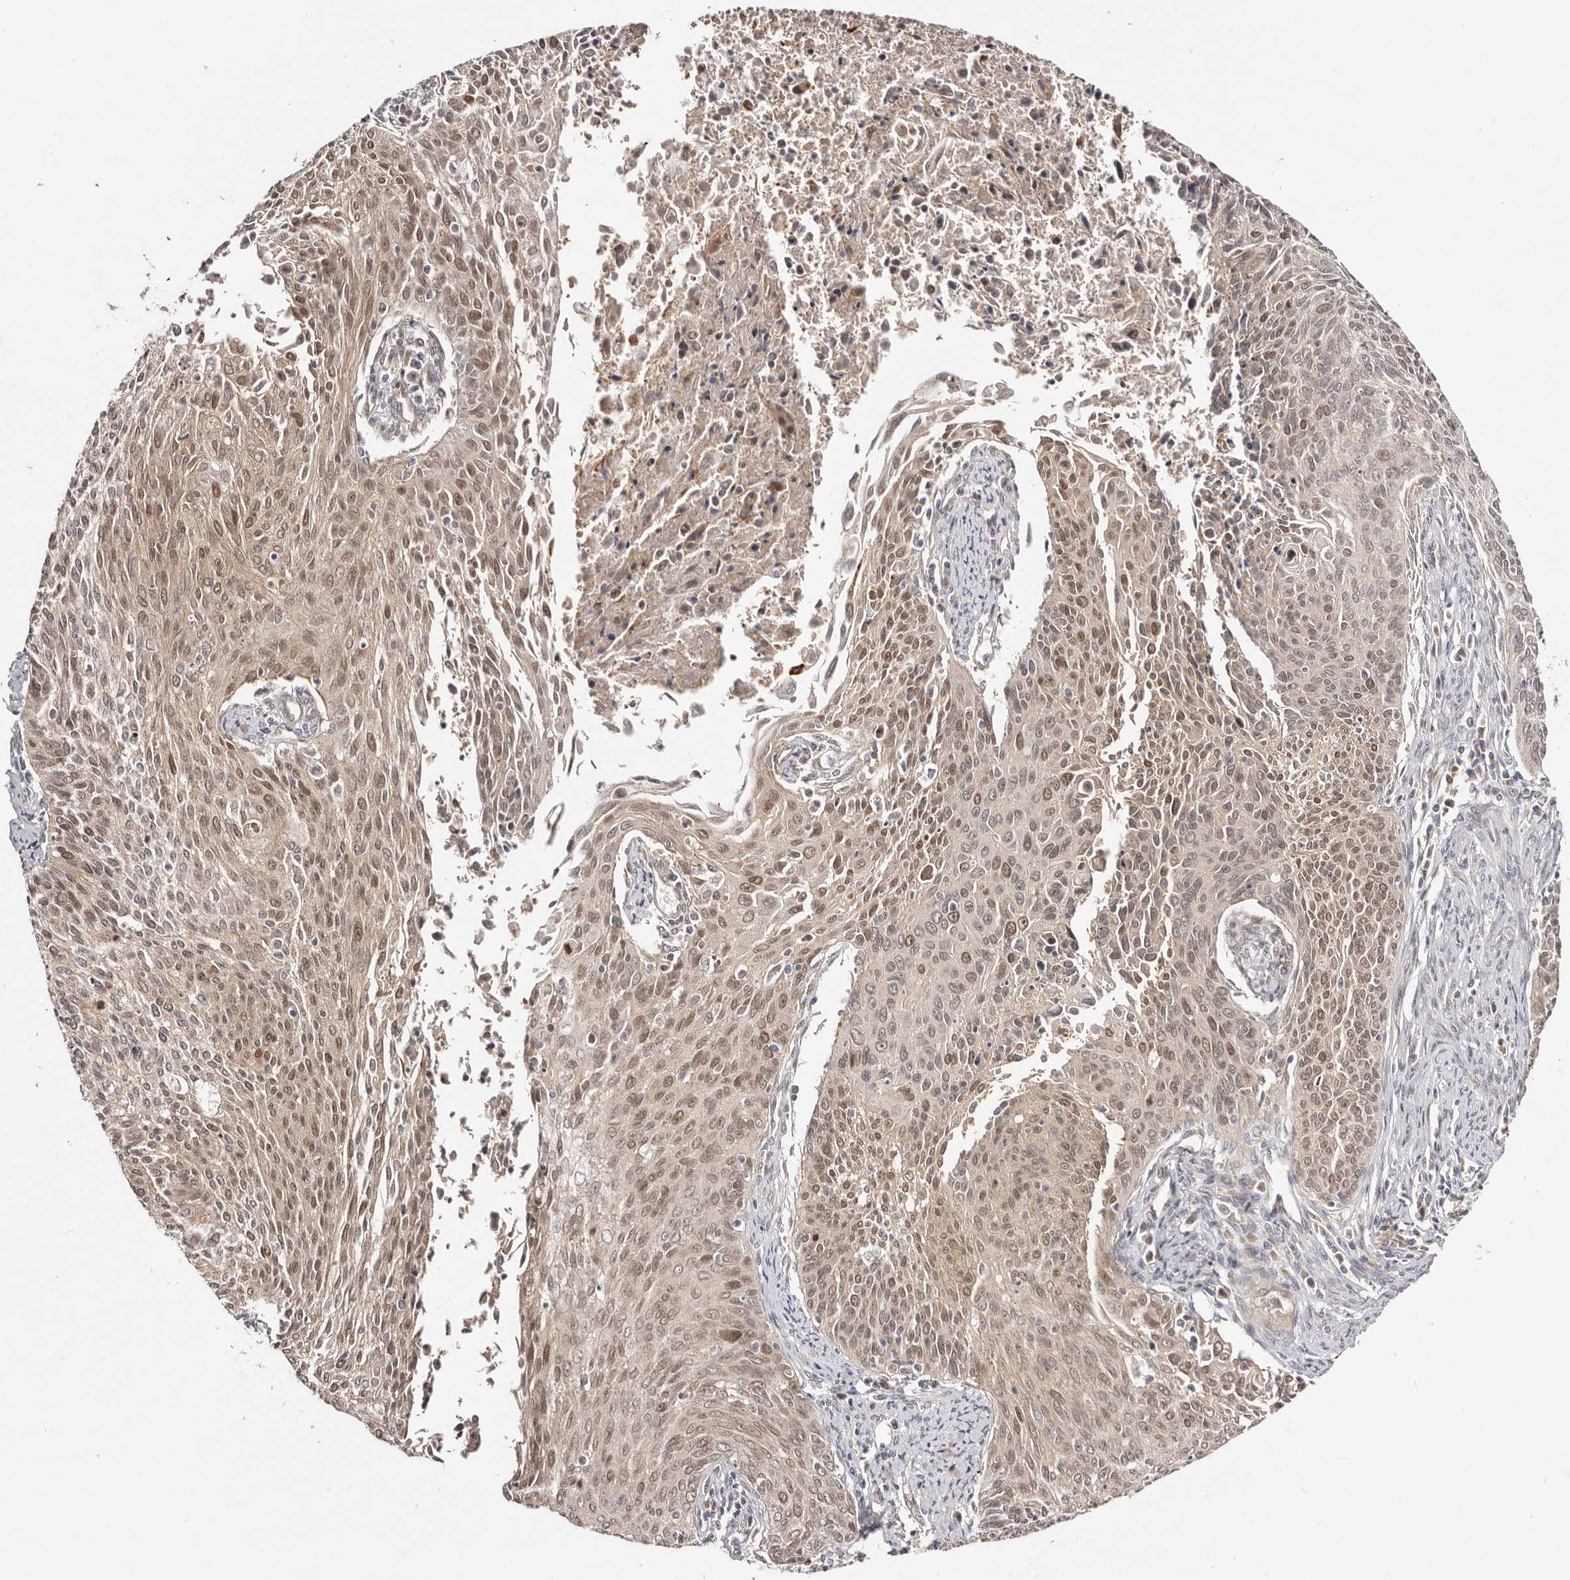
{"staining": {"intensity": "moderate", "quantity": ">75%", "location": "nuclear"}, "tissue": "cervical cancer", "cell_type": "Tumor cells", "image_type": "cancer", "snomed": [{"axis": "morphology", "description": "Squamous cell carcinoma, NOS"}, {"axis": "topography", "description": "Cervix"}], "caption": "Immunohistochemical staining of squamous cell carcinoma (cervical) exhibits moderate nuclear protein expression in about >75% of tumor cells.", "gene": "EGR3", "patient": {"sex": "female", "age": 55}}